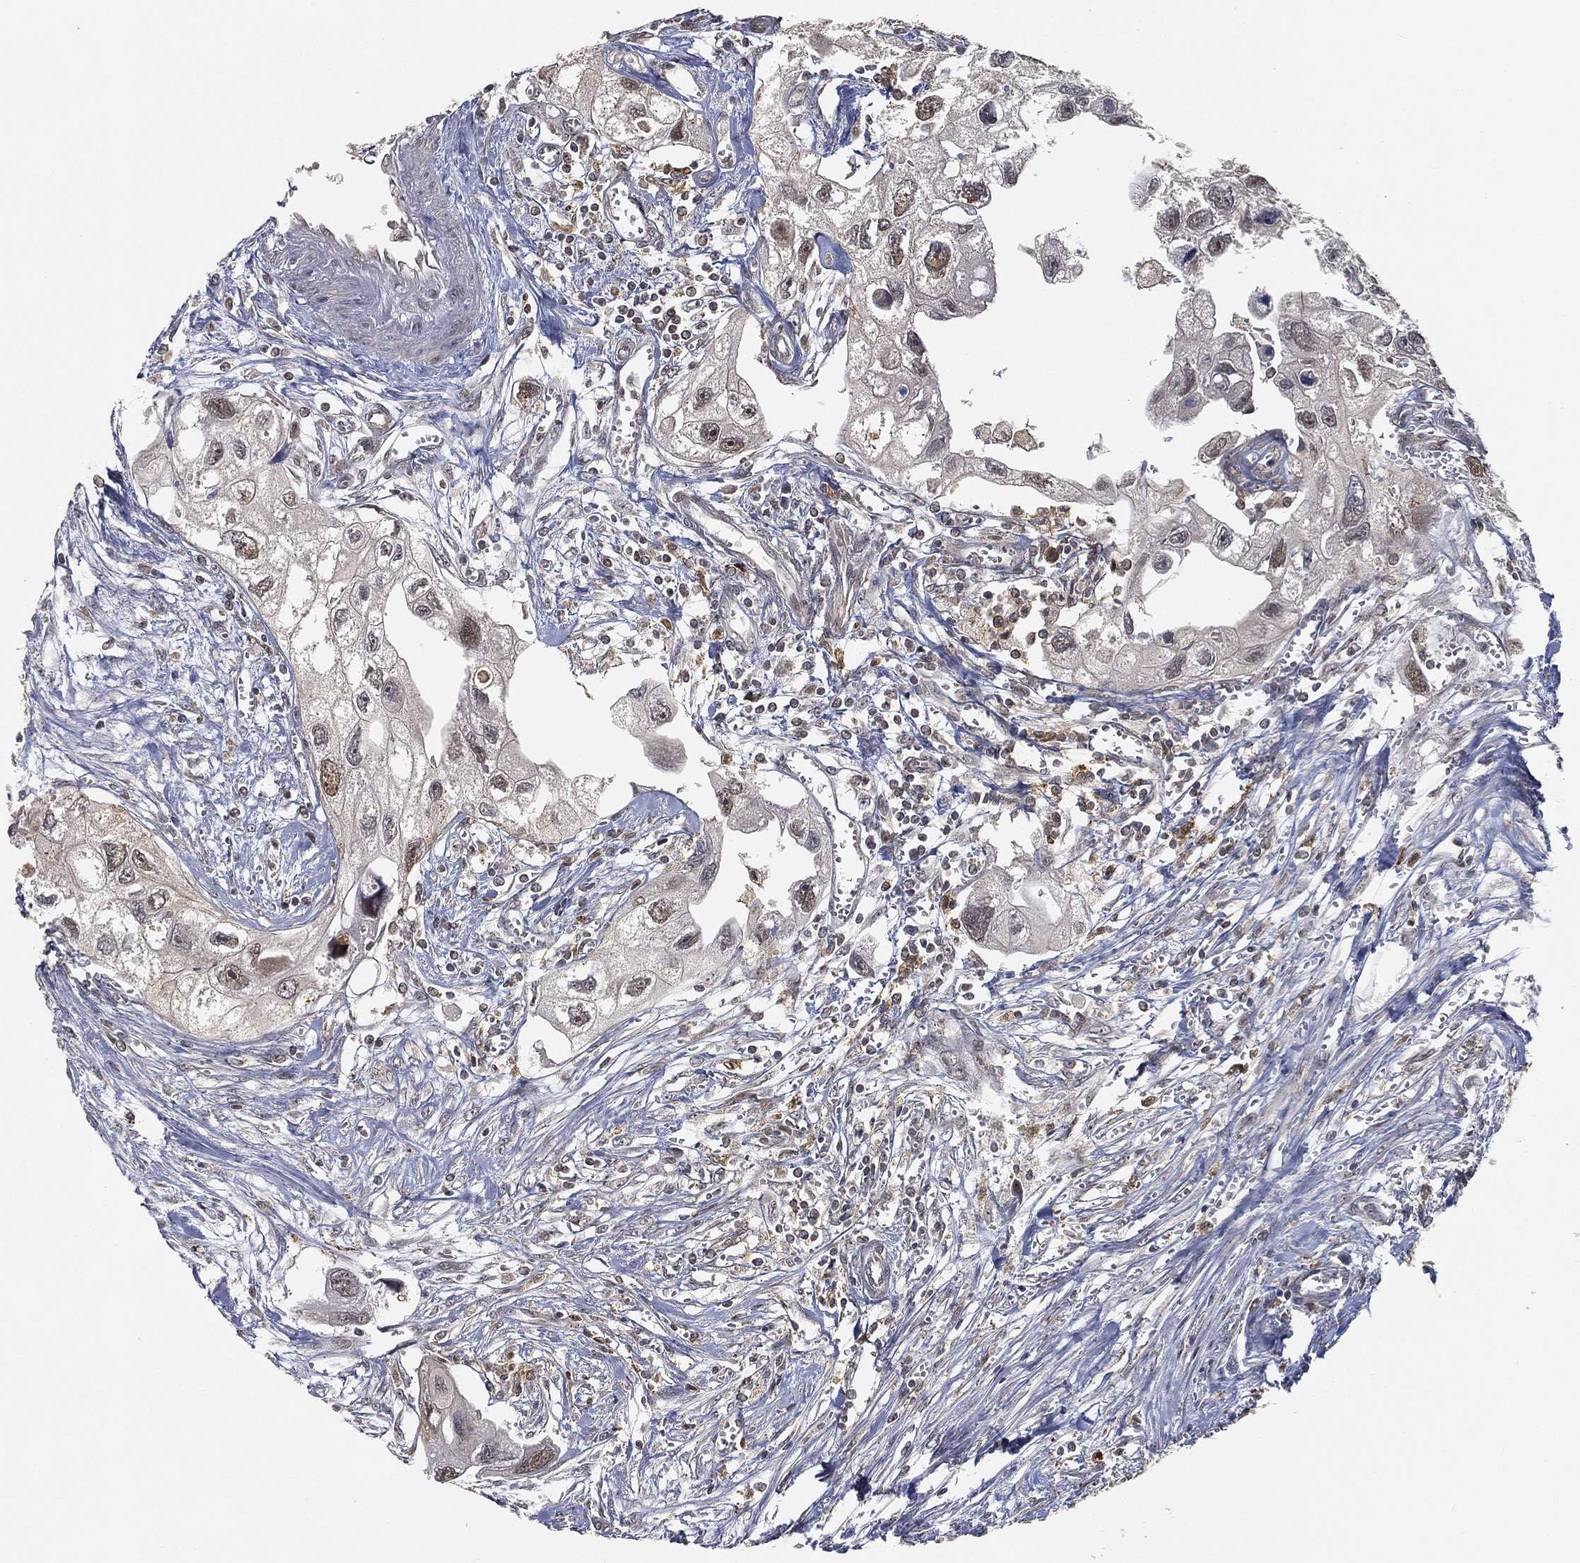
{"staining": {"intensity": "negative", "quantity": "none", "location": "none"}, "tissue": "urothelial cancer", "cell_type": "Tumor cells", "image_type": "cancer", "snomed": [{"axis": "morphology", "description": "Urothelial carcinoma, High grade"}, {"axis": "topography", "description": "Urinary bladder"}], "caption": "Immunohistochemistry (IHC) of human high-grade urothelial carcinoma shows no staining in tumor cells. Brightfield microscopy of IHC stained with DAB (3,3'-diaminobenzidine) (brown) and hematoxylin (blue), captured at high magnification.", "gene": "WDR26", "patient": {"sex": "male", "age": 59}}